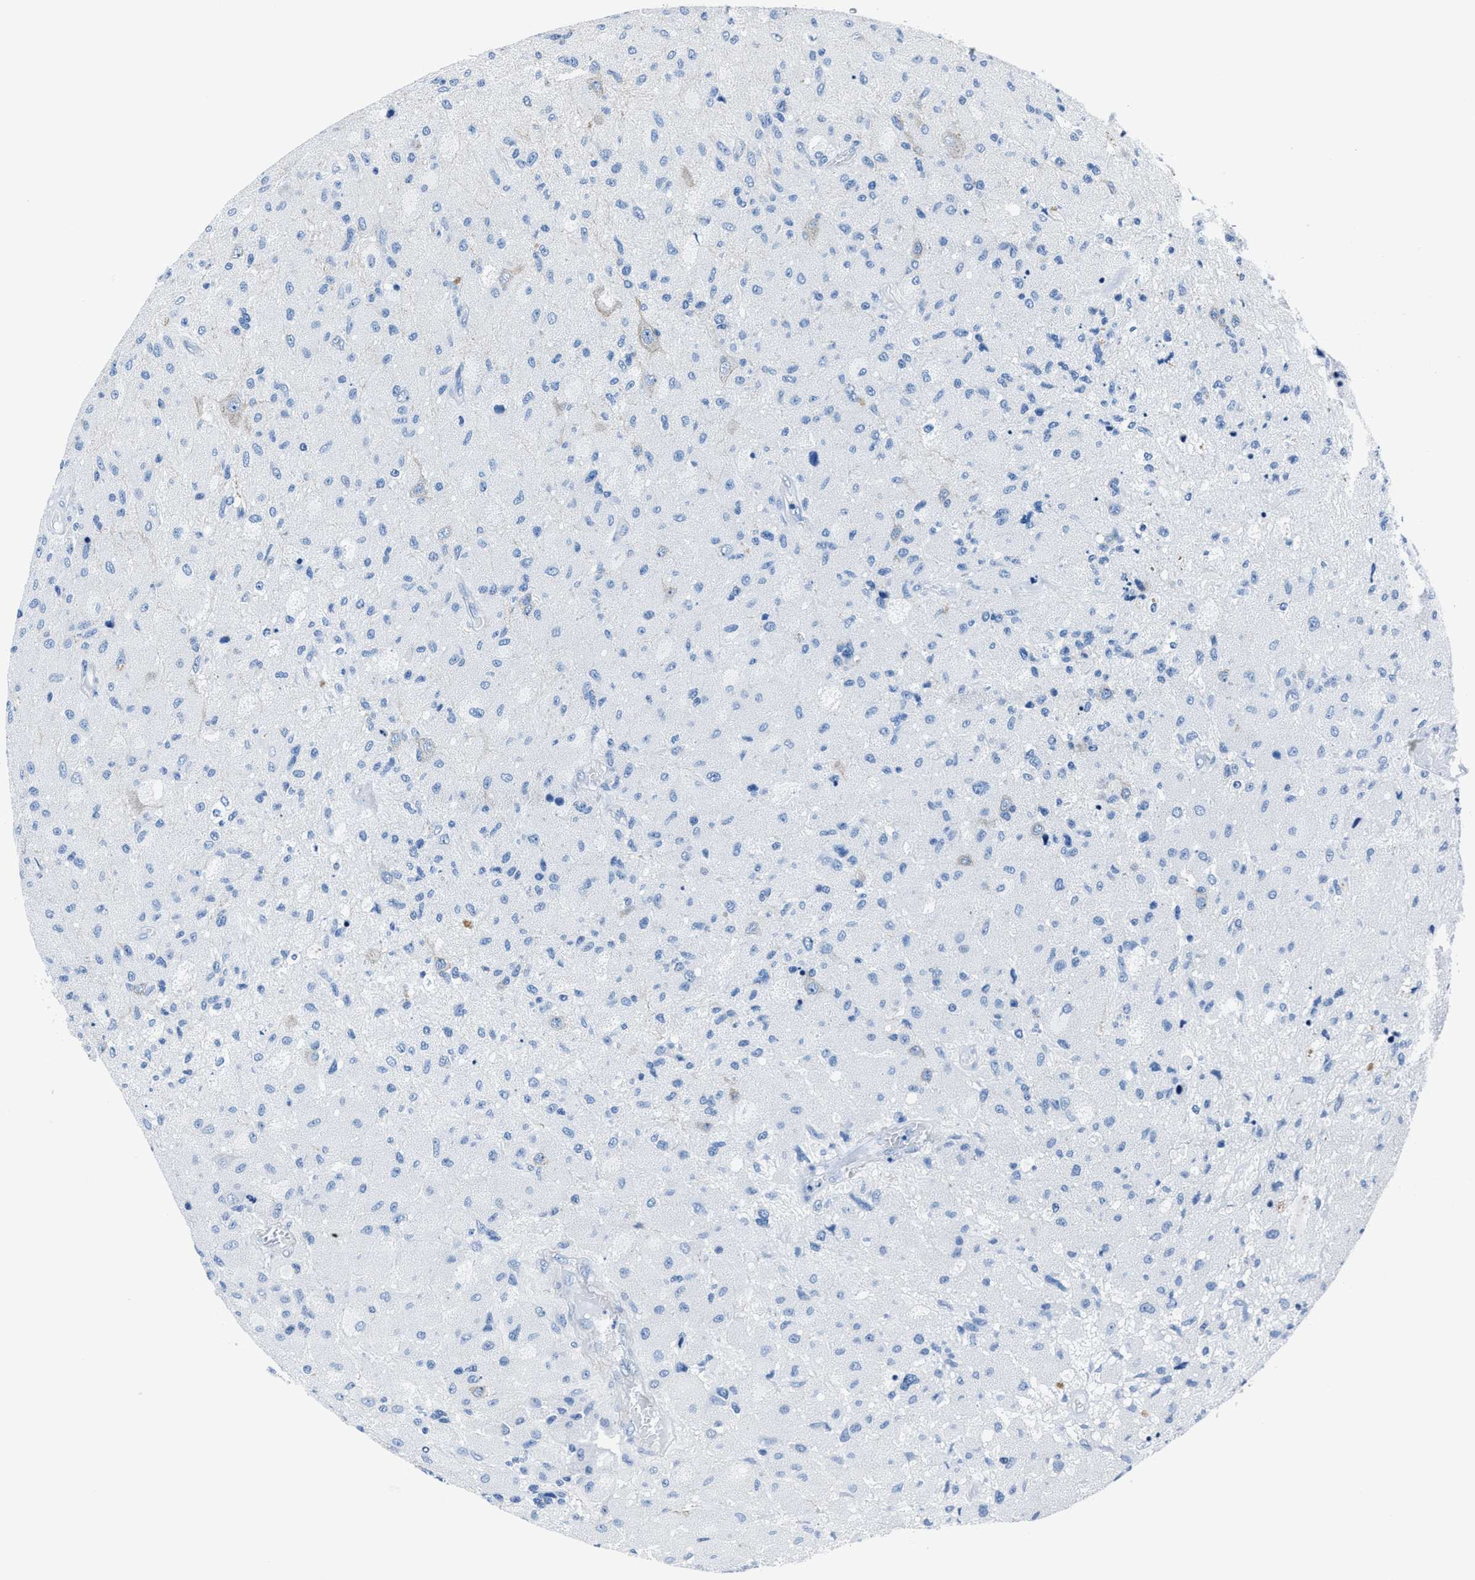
{"staining": {"intensity": "negative", "quantity": "none", "location": "none"}, "tissue": "glioma", "cell_type": "Tumor cells", "image_type": "cancer", "snomed": [{"axis": "morphology", "description": "Normal tissue, NOS"}, {"axis": "morphology", "description": "Glioma, malignant, High grade"}, {"axis": "topography", "description": "Cerebral cortex"}], "caption": "Malignant glioma (high-grade) was stained to show a protein in brown. There is no significant expression in tumor cells. Nuclei are stained in blue.", "gene": "LMO7", "patient": {"sex": "male", "age": 77}}